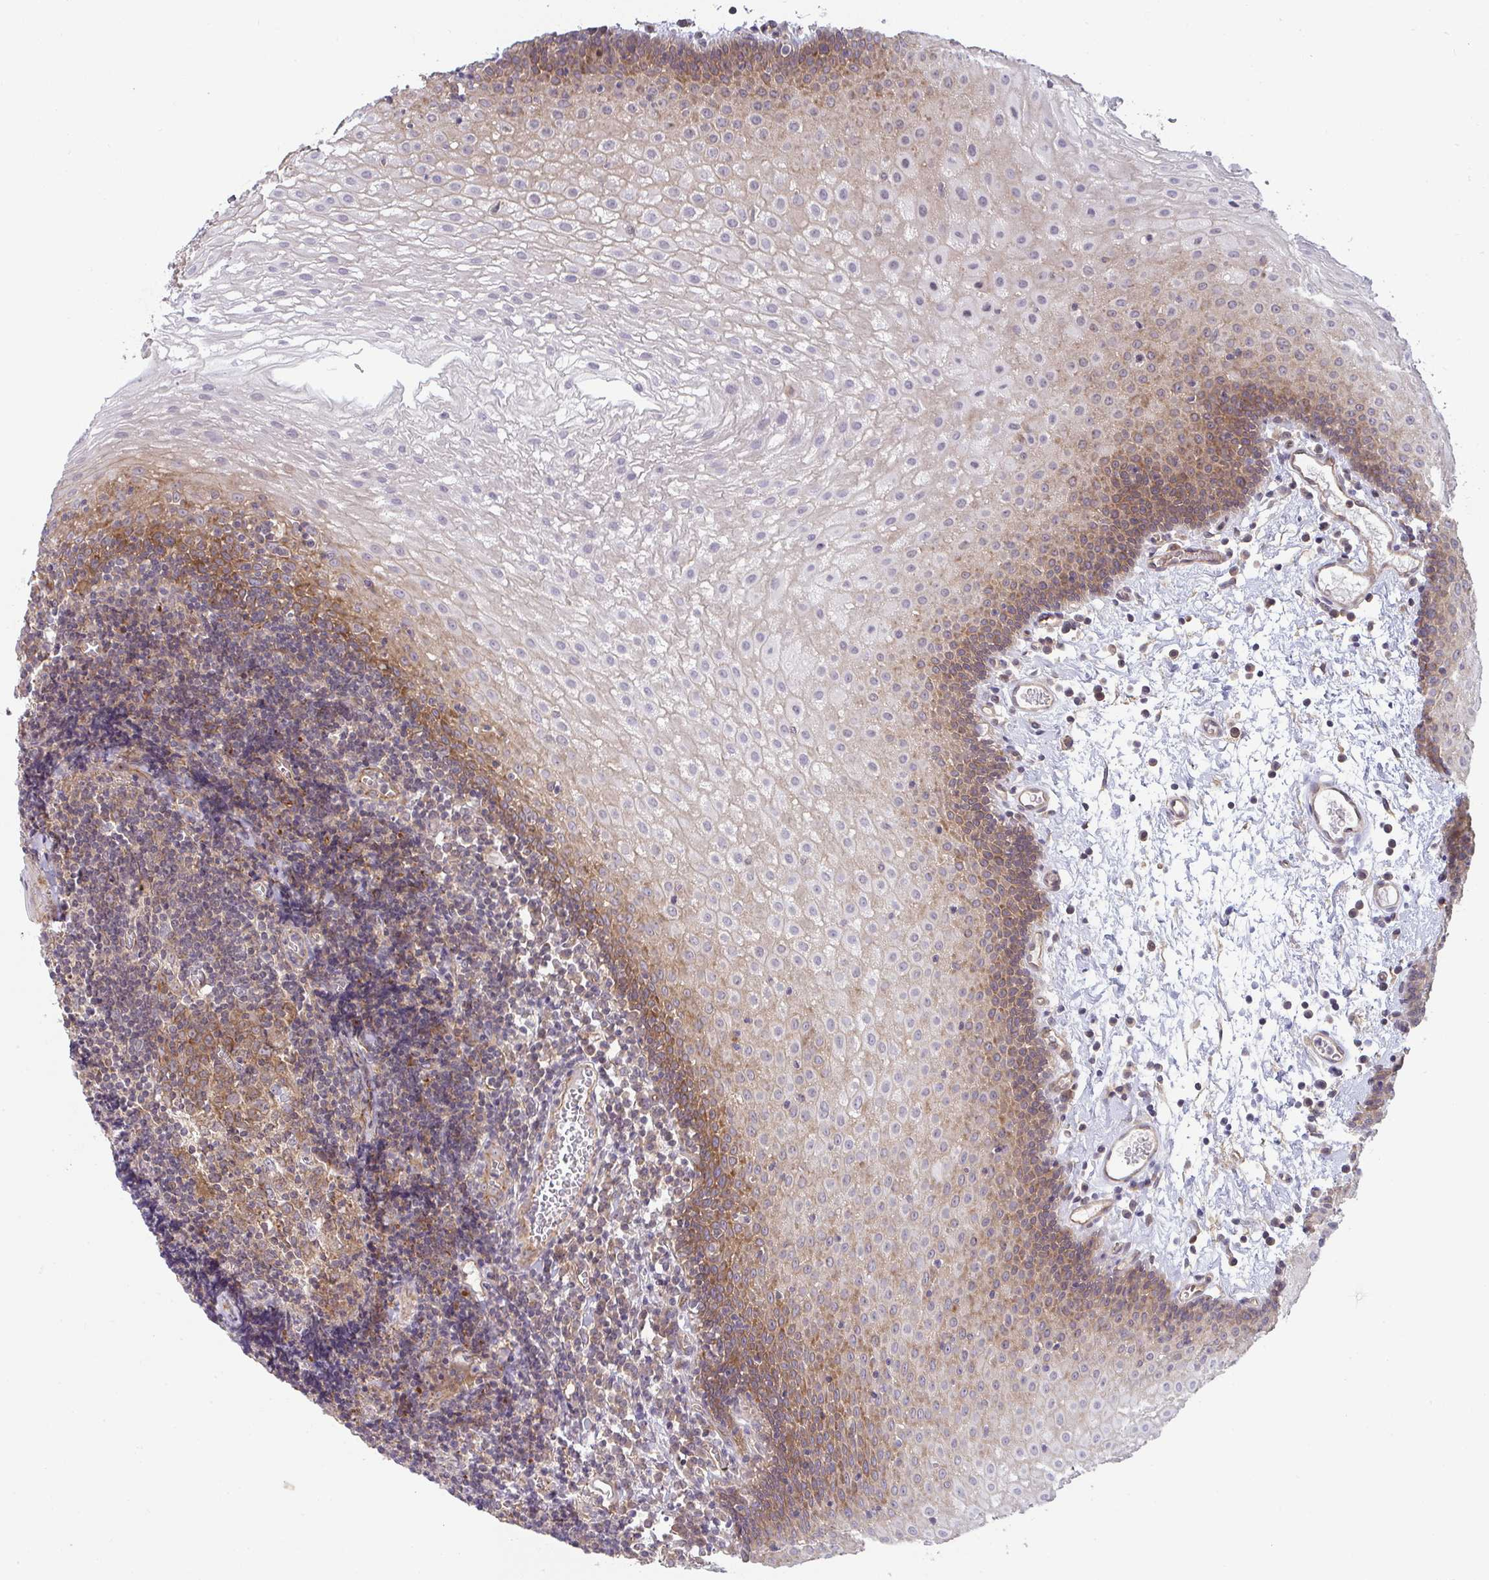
{"staining": {"intensity": "moderate", "quantity": "25%-75%", "location": "cytoplasmic/membranous"}, "tissue": "oral mucosa", "cell_type": "Squamous epithelial cells", "image_type": "normal", "snomed": [{"axis": "morphology", "description": "Normal tissue, NOS"}, {"axis": "morphology", "description": "Squamous cell carcinoma, NOS"}, {"axis": "topography", "description": "Oral tissue"}, {"axis": "topography", "description": "Head-Neck"}], "caption": "Immunohistochemical staining of benign human oral mucosa exhibits 25%-75% levels of moderate cytoplasmic/membranous protein staining in about 25%-75% of squamous epithelial cells.", "gene": "CASP9", "patient": {"sex": "male", "age": 58}}